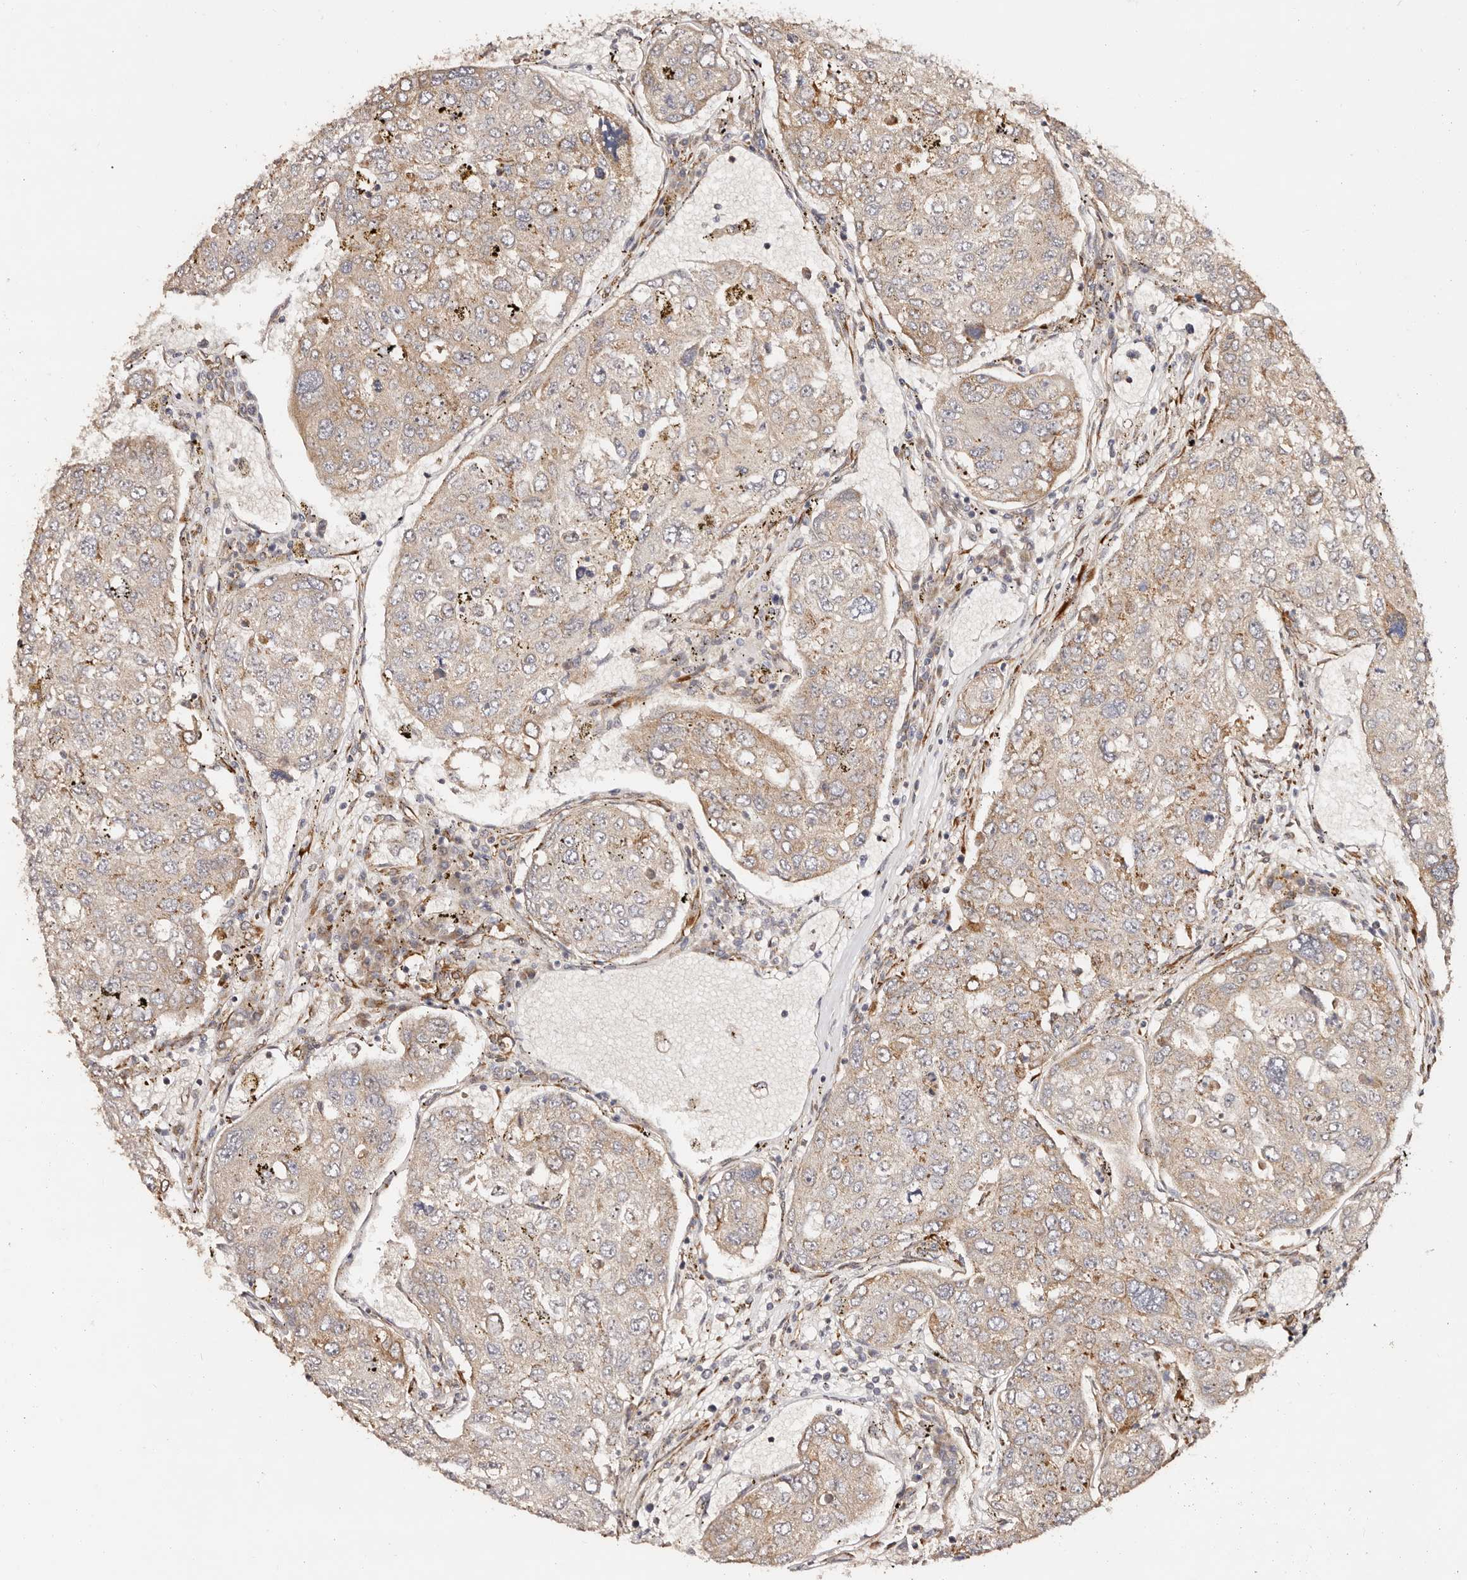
{"staining": {"intensity": "weak", "quantity": "25%-75%", "location": "cytoplasmic/membranous"}, "tissue": "urothelial cancer", "cell_type": "Tumor cells", "image_type": "cancer", "snomed": [{"axis": "morphology", "description": "Urothelial carcinoma, High grade"}, {"axis": "topography", "description": "Lymph node"}, {"axis": "topography", "description": "Urinary bladder"}], "caption": "This image exhibits urothelial cancer stained with IHC to label a protein in brown. The cytoplasmic/membranous of tumor cells show weak positivity for the protein. Nuclei are counter-stained blue.", "gene": "SERPINH1", "patient": {"sex": "male", "age": 51}}